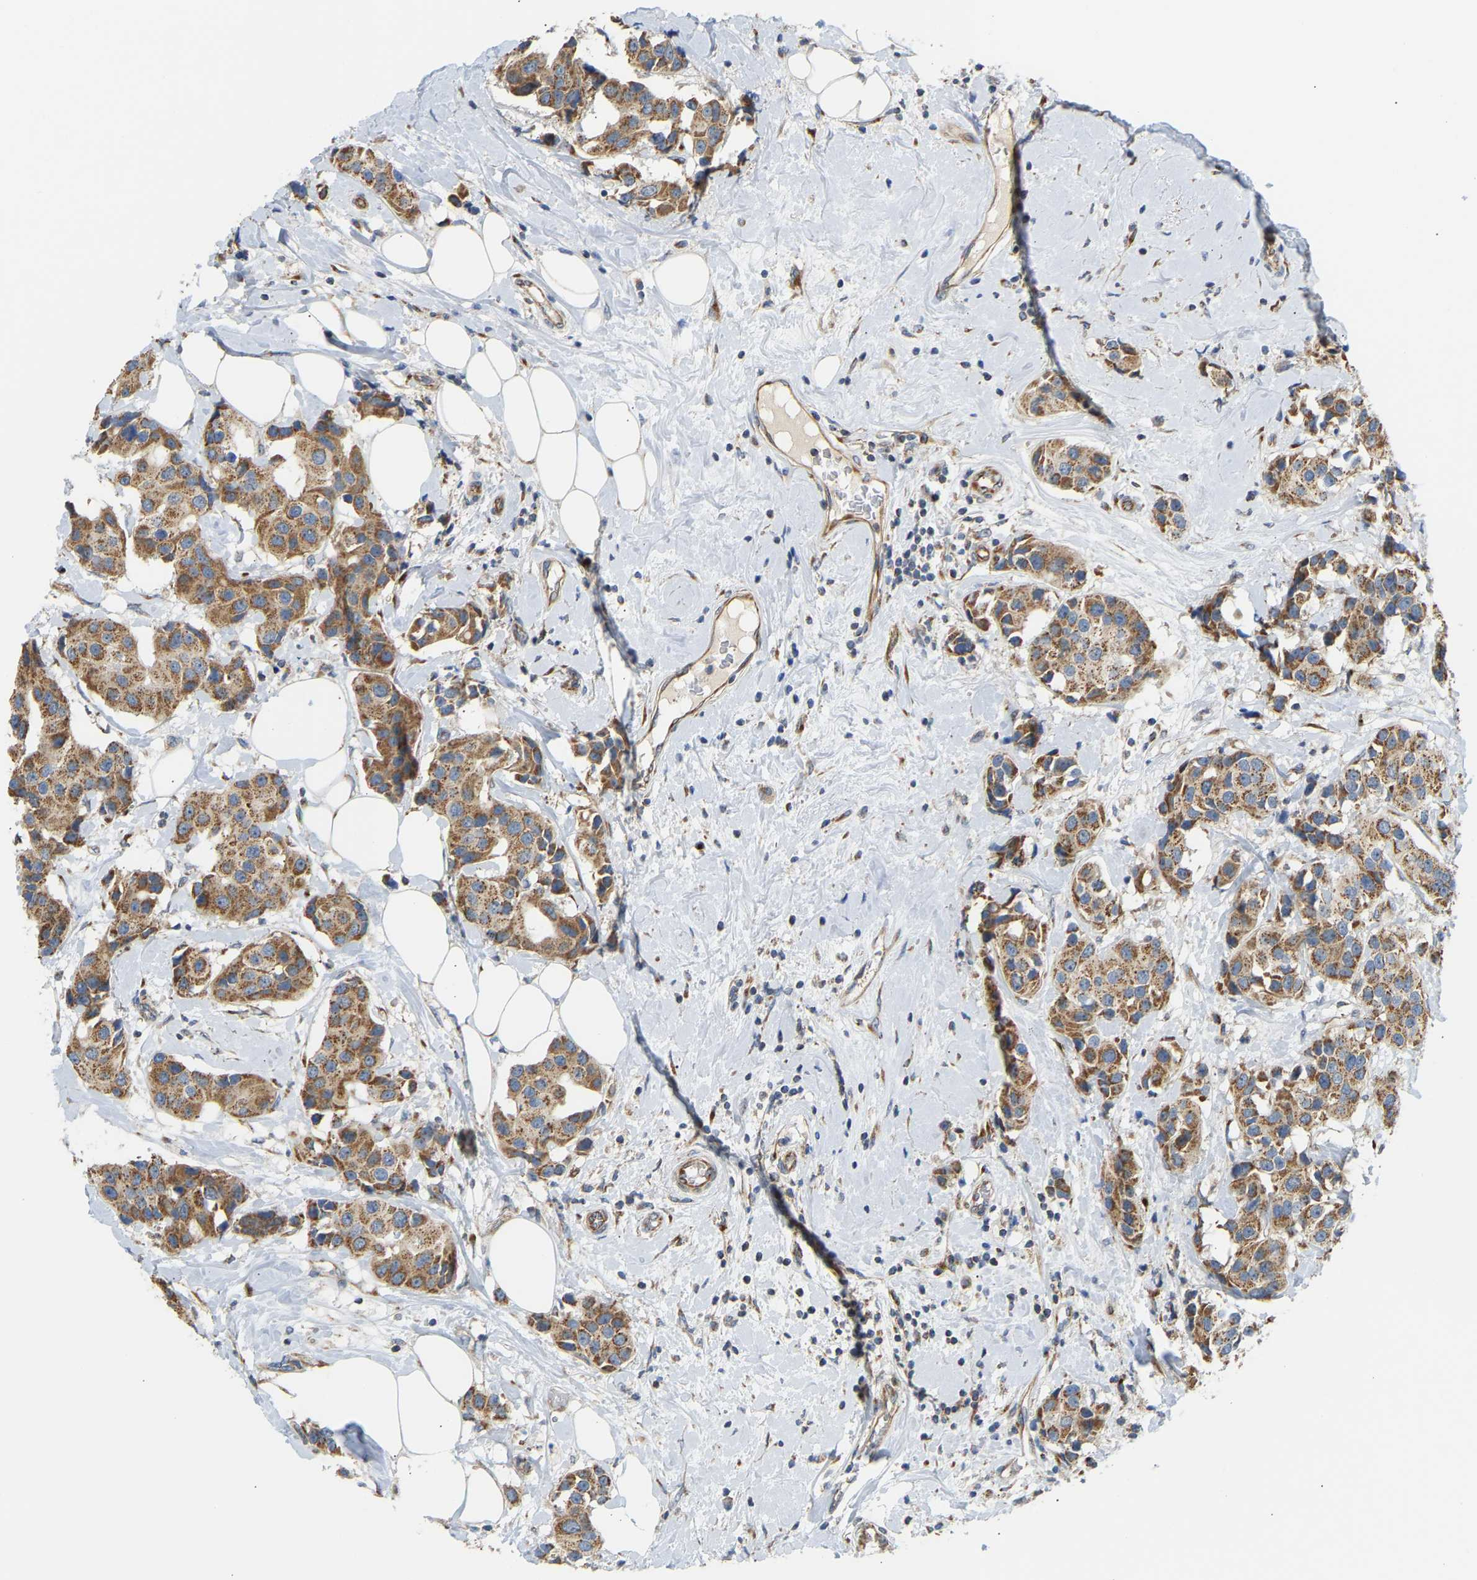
{"staining": {"intensity": "moderate", "quantity": ">75%", "location": "cytoplasmic/membranous"}, "tissue": "breast cancer", "cell_type": "Tumor cells", "image_type": "cancer", "snomed": [{"axis": "morphology", "description": "Normal tissue, NOS"}, {"axis": "morphology", "description": "Duct carcinoma"}, {"axis": "topography", "description": "Breast"}], "caption": "High-power microscopy captured an immunohistochemistry (IHC) micrograph of breast intraductal carcinoma, revealing moderate cytoplasmic/membranous expression in approximately >75% of tumor cells.", "gene": "YIPF2", "patient": {"sex": "female", "age": 39}}